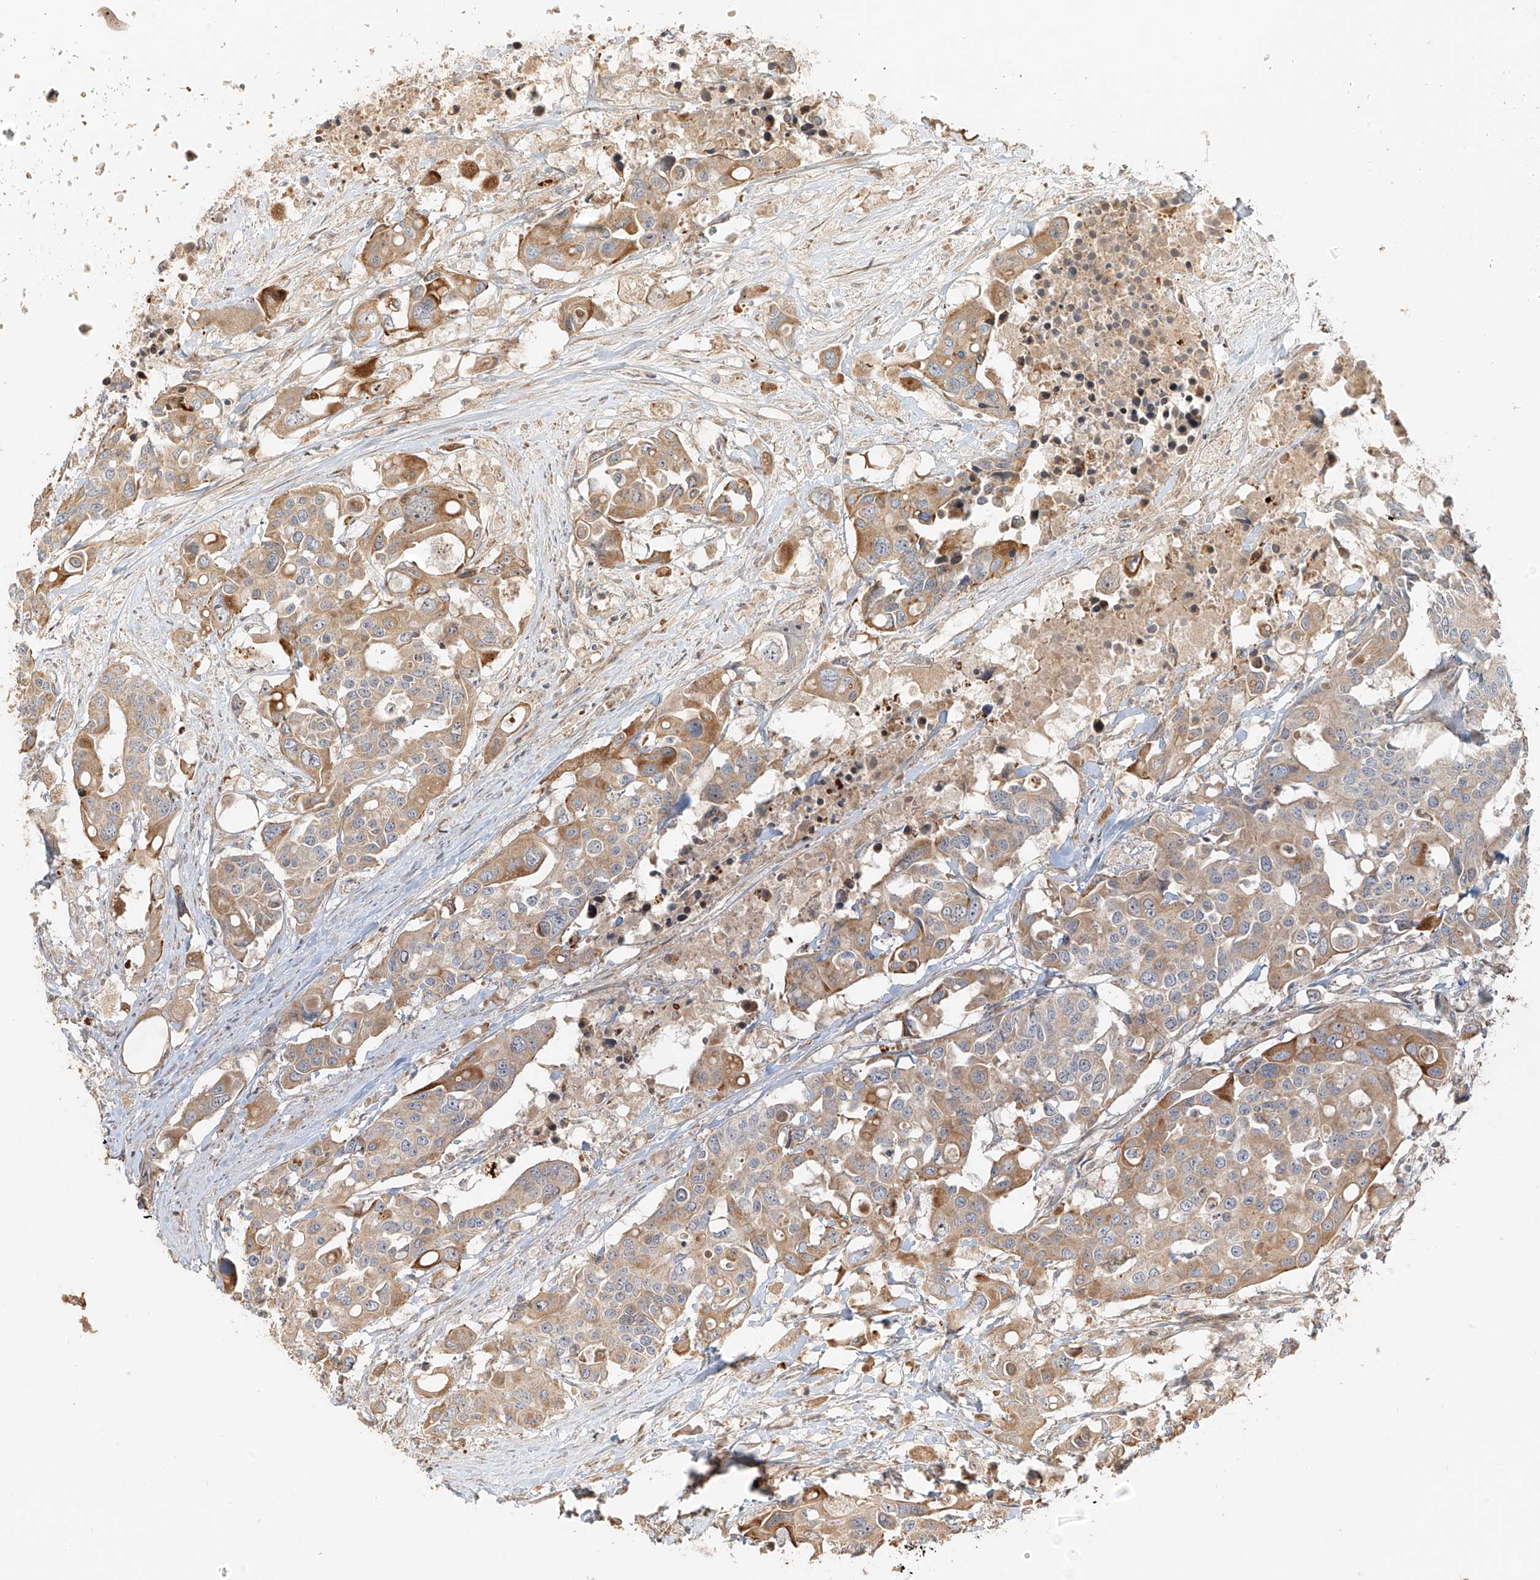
{"staining": {"intensity": "moderate", "quantity": "25%-75%", "location": "cytoplasmic/membranous"}, "tissue": "colorectal cancer", "cell_type": "Tumor cells", "image_type": "cancer", "snomed": [{"axis": "morphology", "description": "Adenocarcinoma, NOS"}, {"axis": "topography", "description": "Colon"}], "caption": "This is a micrograph of immunohistochemistry staining of adenocarcinoma (colorectal), which shows moderate positivity in the cytoplasmic/membranous of tumor cells.", "gene": "MIPEP", "patient": {"sex": "male", "age": 77}}